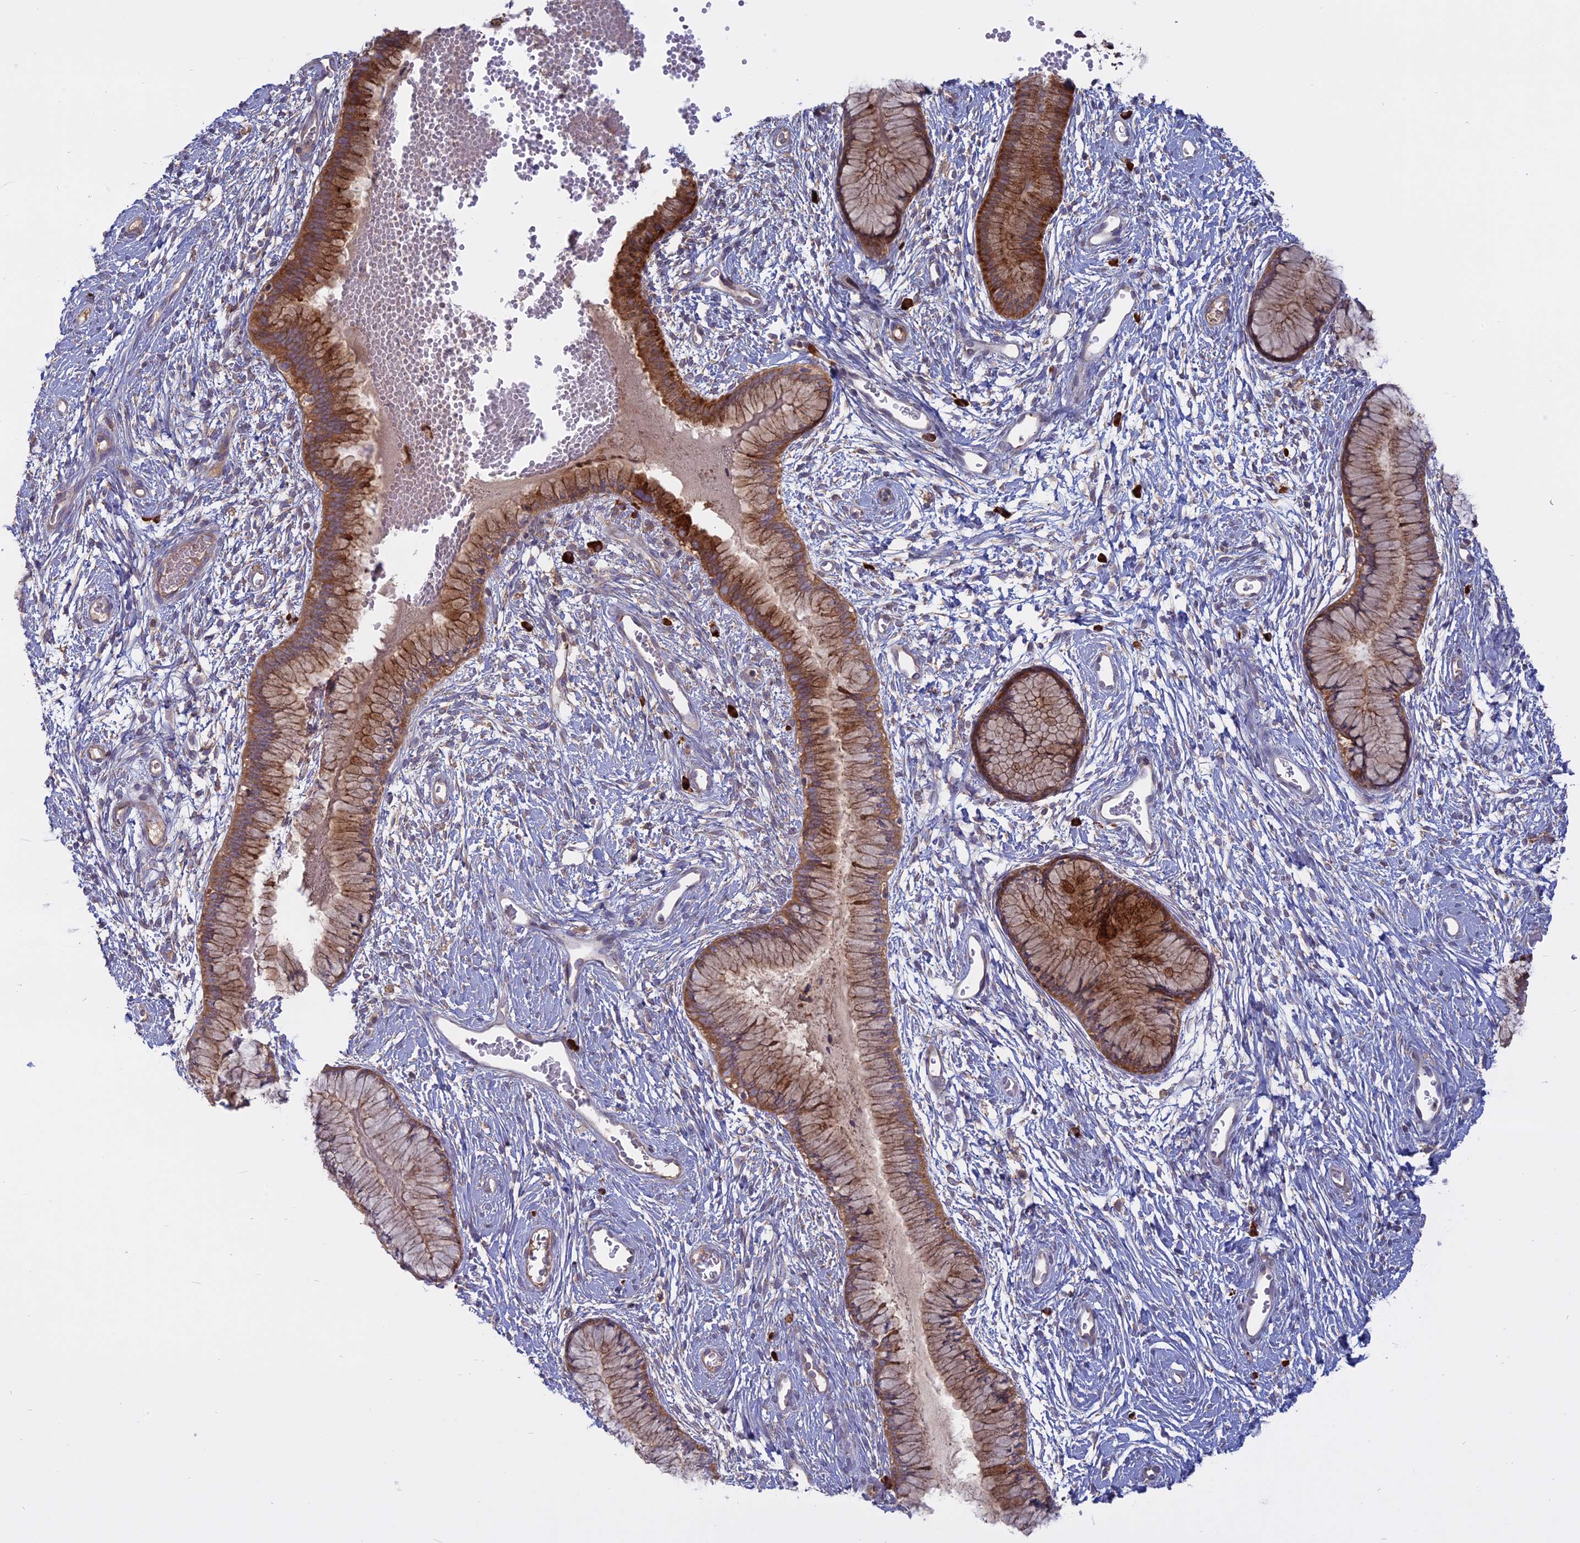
{"staining": {"intensity": "strong", "quantity": "25%-75%", "location": "cytoplasmic/membranous"}, "tissue": "cervix", "cell_type": "Glandular cells", "image_type": "normal", "snomed": [{"axis": "morphology", "description": "Normal tissue, NOS"}, {"axis": "topography", "description": "Cervix"}], "caption": "A brown stain highlights strong cytoplasmic/membranous positivity of a protein in glandular cells of unremarkable human cervix. The staining was performed using DAB to visualize the protein expression in brown, while the nuclei were stained in blue with hematoxylin (Magnification: 20x).", "gene": "TMEM208", "patient": {"sex": "female", "age": 42}}